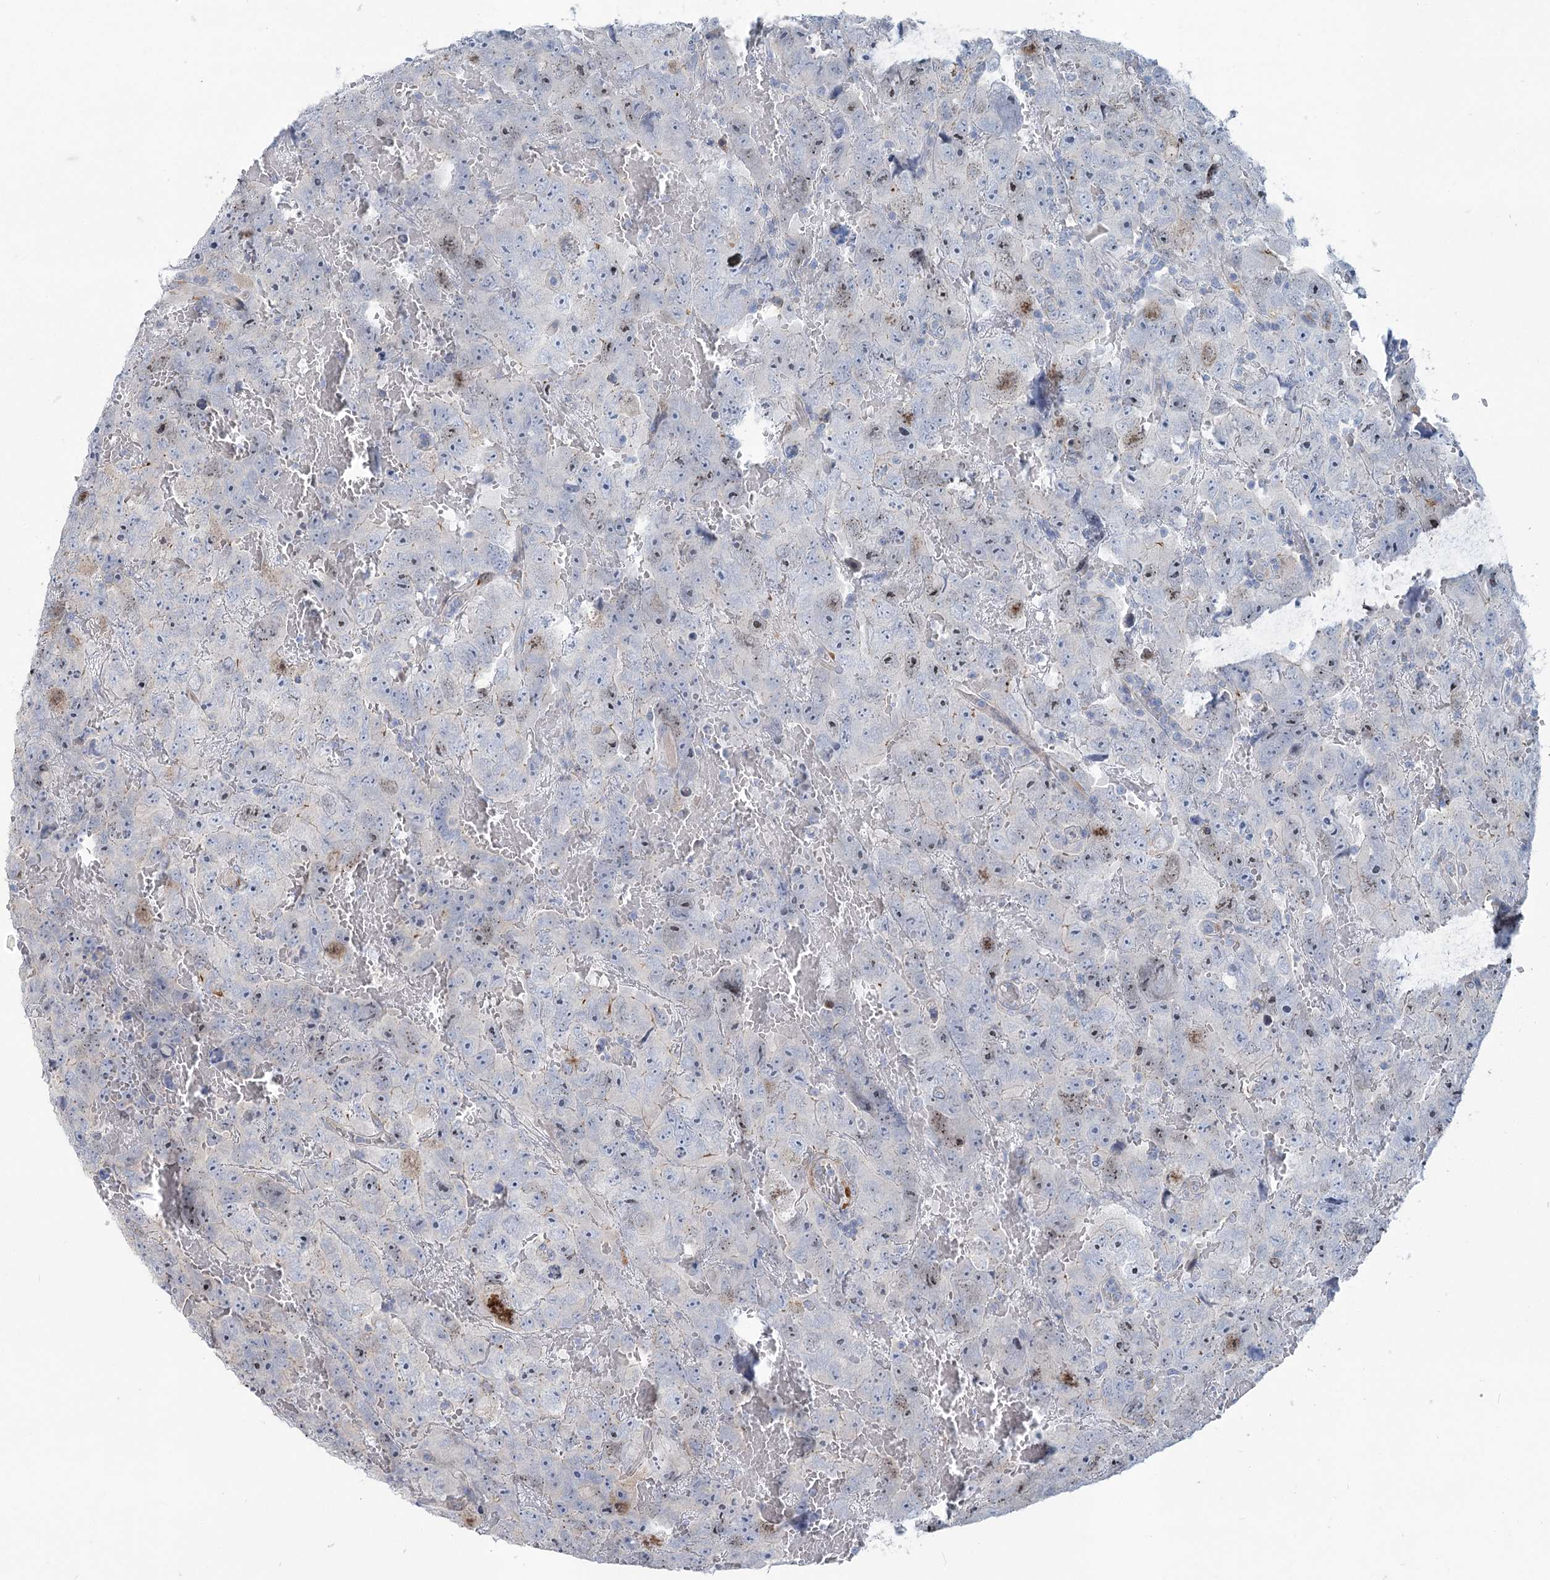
{"staining": {"intensity": "moderate", "quantity": "<25%", "location": "nuclear"}, "tissue": "testis cancer", "cell_type": "Tumor cells", "image_type": "cancer", "snomed": [{"axis": "morphology", "description": "Carcinoma, Embryonal, NOS"}, {"axis": "topography", "description": "Testis"}], "caption": "Human testis cancer stained for a protein (brown) shows moderate nuclear positive staining in about <25% of tumor cells.", "gene": "ABITRAM", "patient": {"sex": "male", "age": 45}}